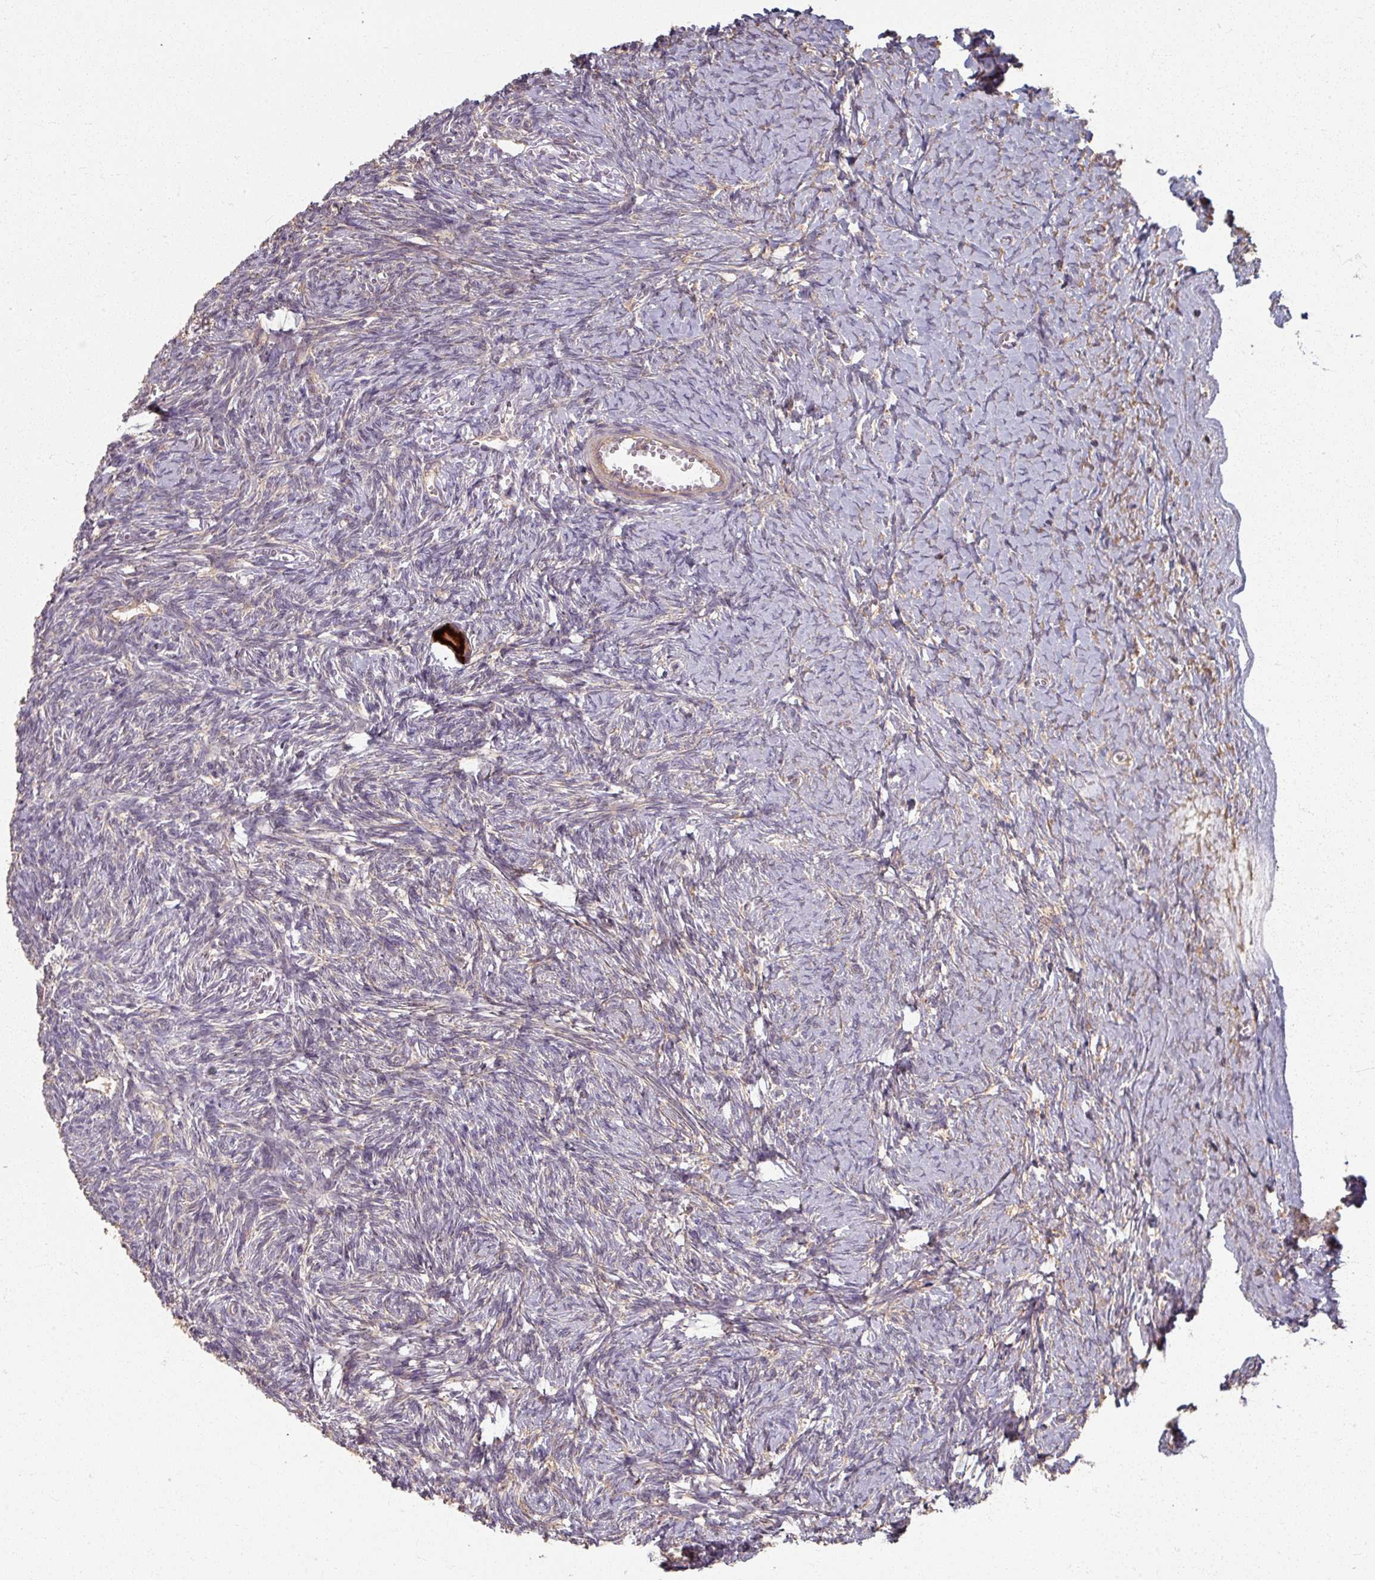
{"staining": {"intensity": "strong", "quantity": ">75%", "location": "cytoplasmic/membranous"}, "tissue": "ovary", "cell_type": "Follicle cells", "image_type": "normal", "snomed": [{"axis": "morphology", "description": "Normal tissue, NOS"}, {"axis": "topography", "description": "Ovary"}], "caption": "Follicle cells exhibit strong cytoplasmic/membranous expression in approximately >75% of cells in benign ovary. Using DAB (3,3'-diaminobenzidine) (brown) and hematoxylin (blue) stains, captured at high magnification using brightfield microscopy.", "gene": "CCDC68", "patient": {"sex": "female", "age": 39}}